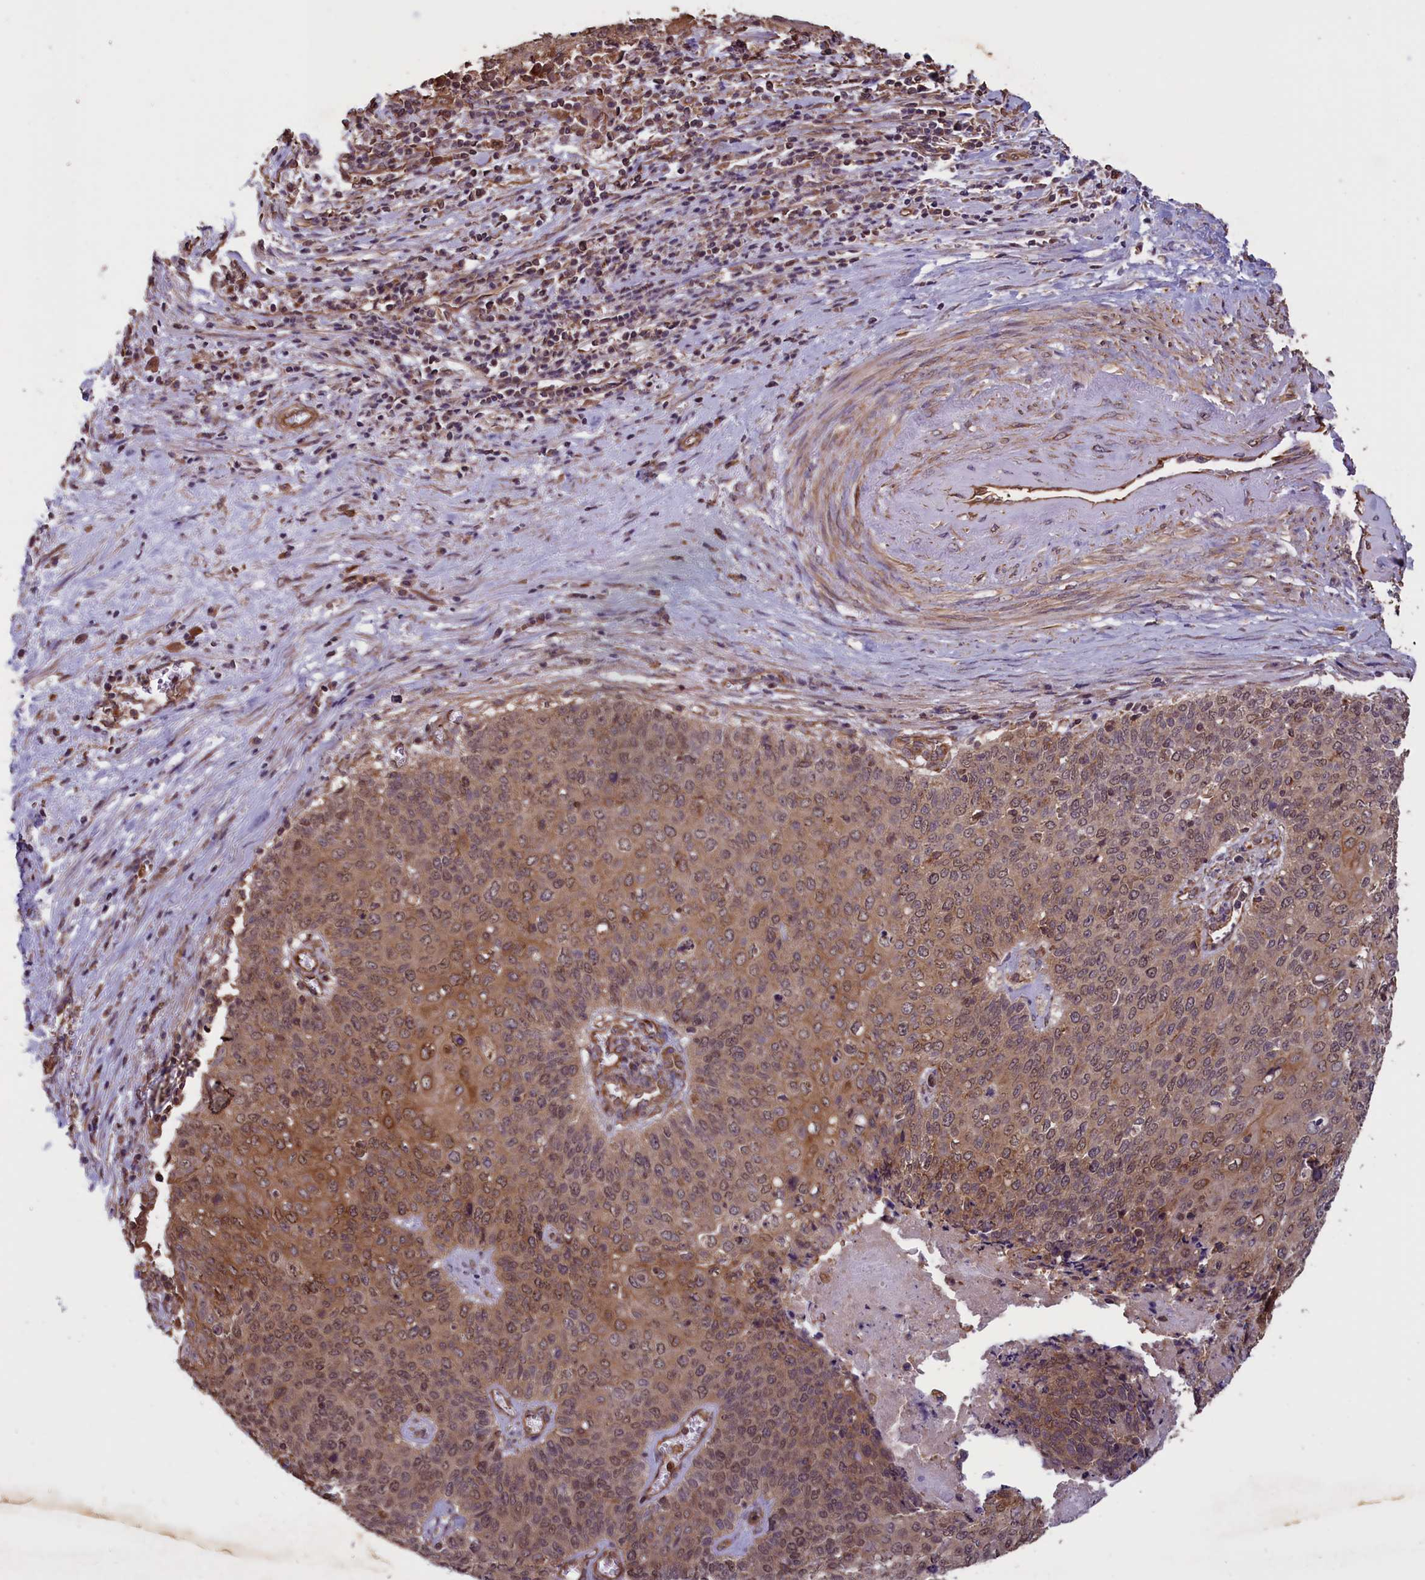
{"staining": {"intensity": "moderate", "quantity": ">75%", "location": "cytoplasmic/membranous,nuclear"}, "tissue": "cervical cancer", "cell_type": "Tumor cells", "image_type": "cancer", "snomed": [{"axis": "morphology", "description": "Squamous cell carcinoma, NOS"}, {"axis": "topography", "description": "Cervix"}], "caption": "Approximately >75% of tumor cells in human cervical squamous cell carcinoma exhibit moderate cytoplasmic/membranous and nuclear protein positivity as visualized by brown immunohistochemical staining.", "gene": "DAPK3", "patient": {"sex": "female", "age": 39}}